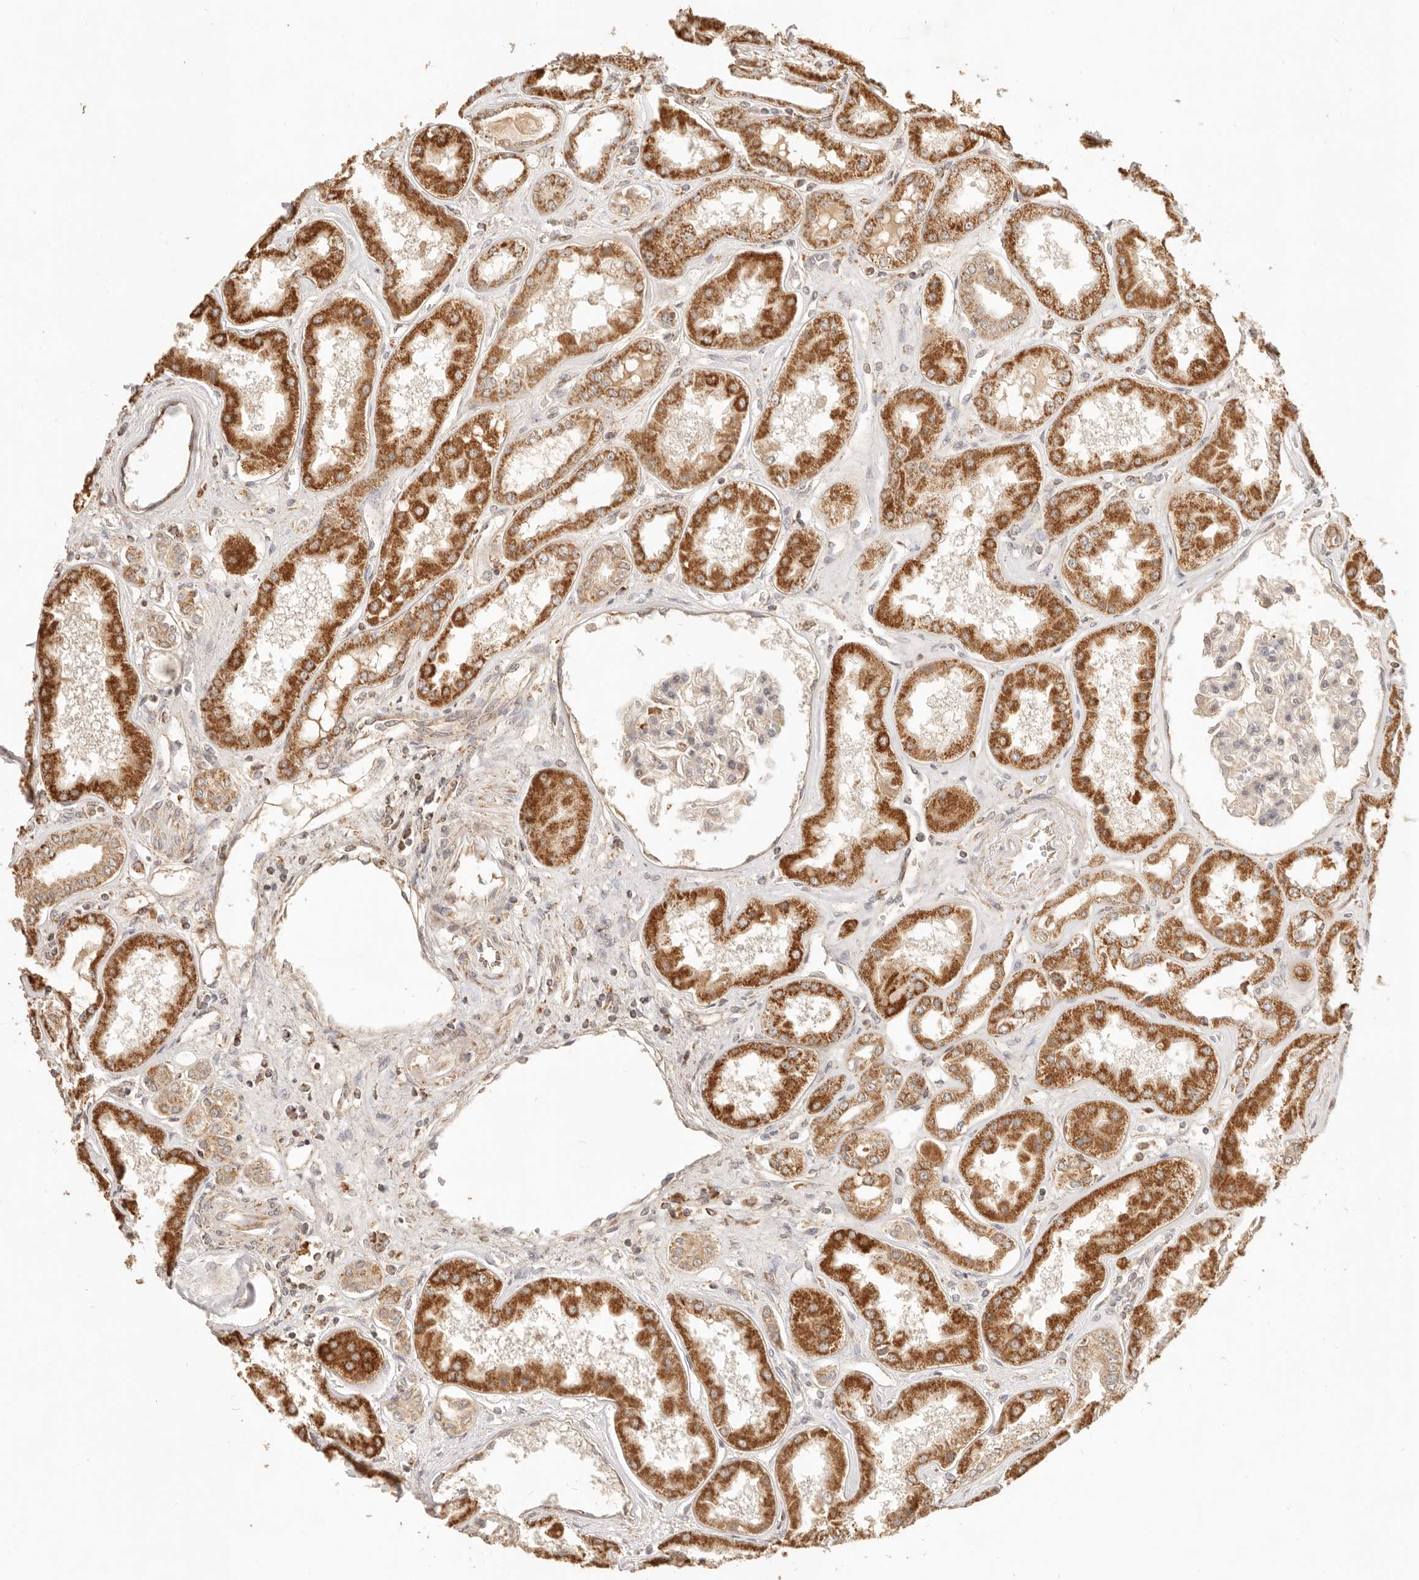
{"staining": {"intensity": "negative", "quantity": "none", "location": "none"}, "tissue": "kidney", "cell_type": "Cells in glomeruli", "image_type": "normal", "snomed": [{"axis": "morphology", "description": "Normal tissue, NOS"}, {"axis": "topography", "description": "Kidney"}], "caption": "A micrograph of human kidney is negative for staining in cells in glomeruli. Nuclei are stained in blue.", "gene": "CPLANE2", "patient": {"sex": "female", "age": 56}}